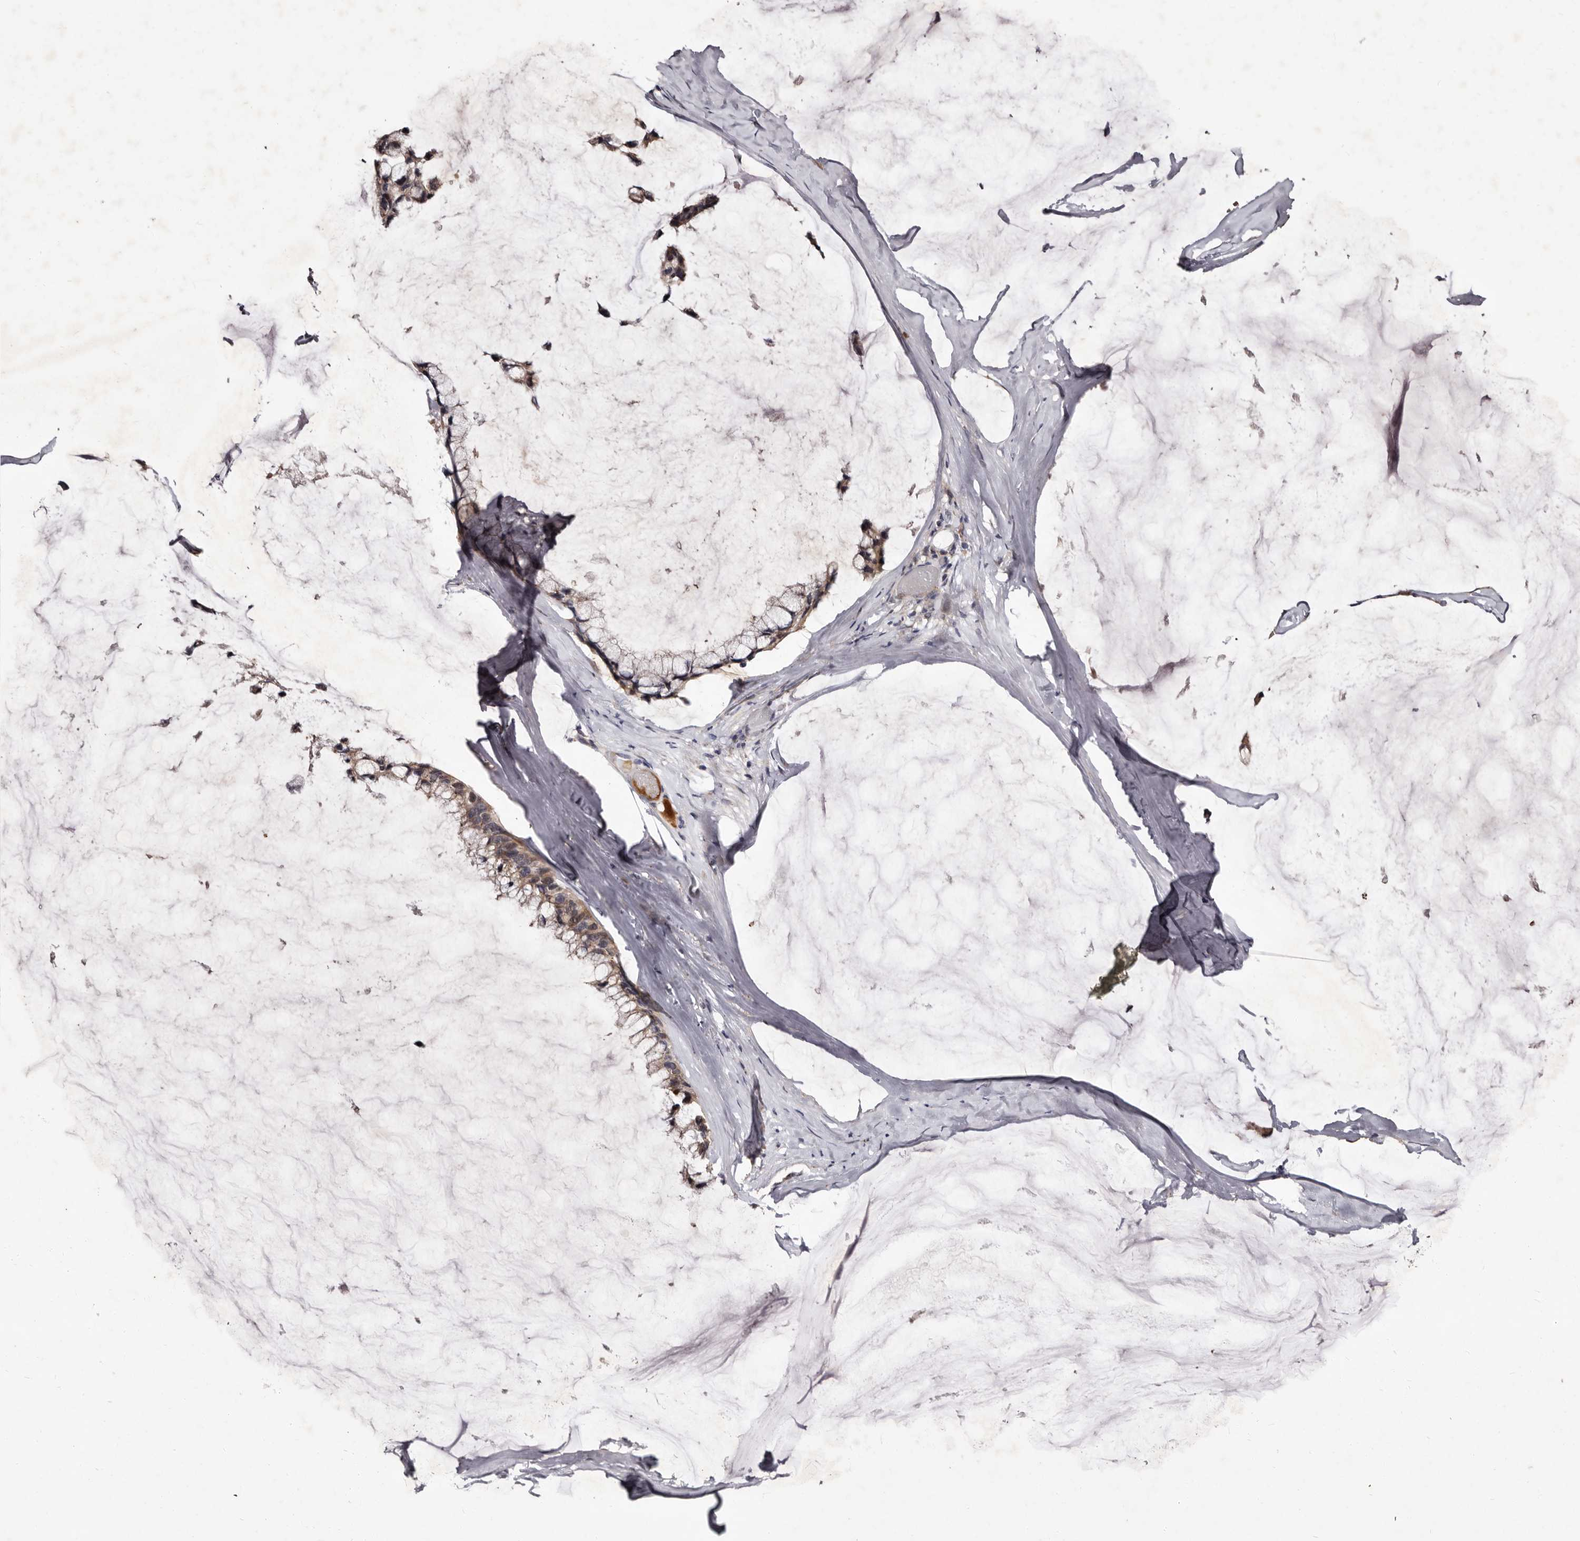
{"staining": {"intensity": "moderate", "quantity": ">75%", "location": "cytoplasmic/membranous"}, "tissue": "ovarian cancer", "cell_type": "Tumor cells", "image_type": "cancer", "snomed": [{"axis": "morphology", "description": "Cystadenocarcinoma, mucinous, NOS"}, {"axis": "topography", "description": "Ovary"}], "caption": "Human ovarian cancer stained with a protein marker shows moderate staining in tumor cells.", "gene": "DNPH1", "patient": {"sex": "female", "age": 39}}